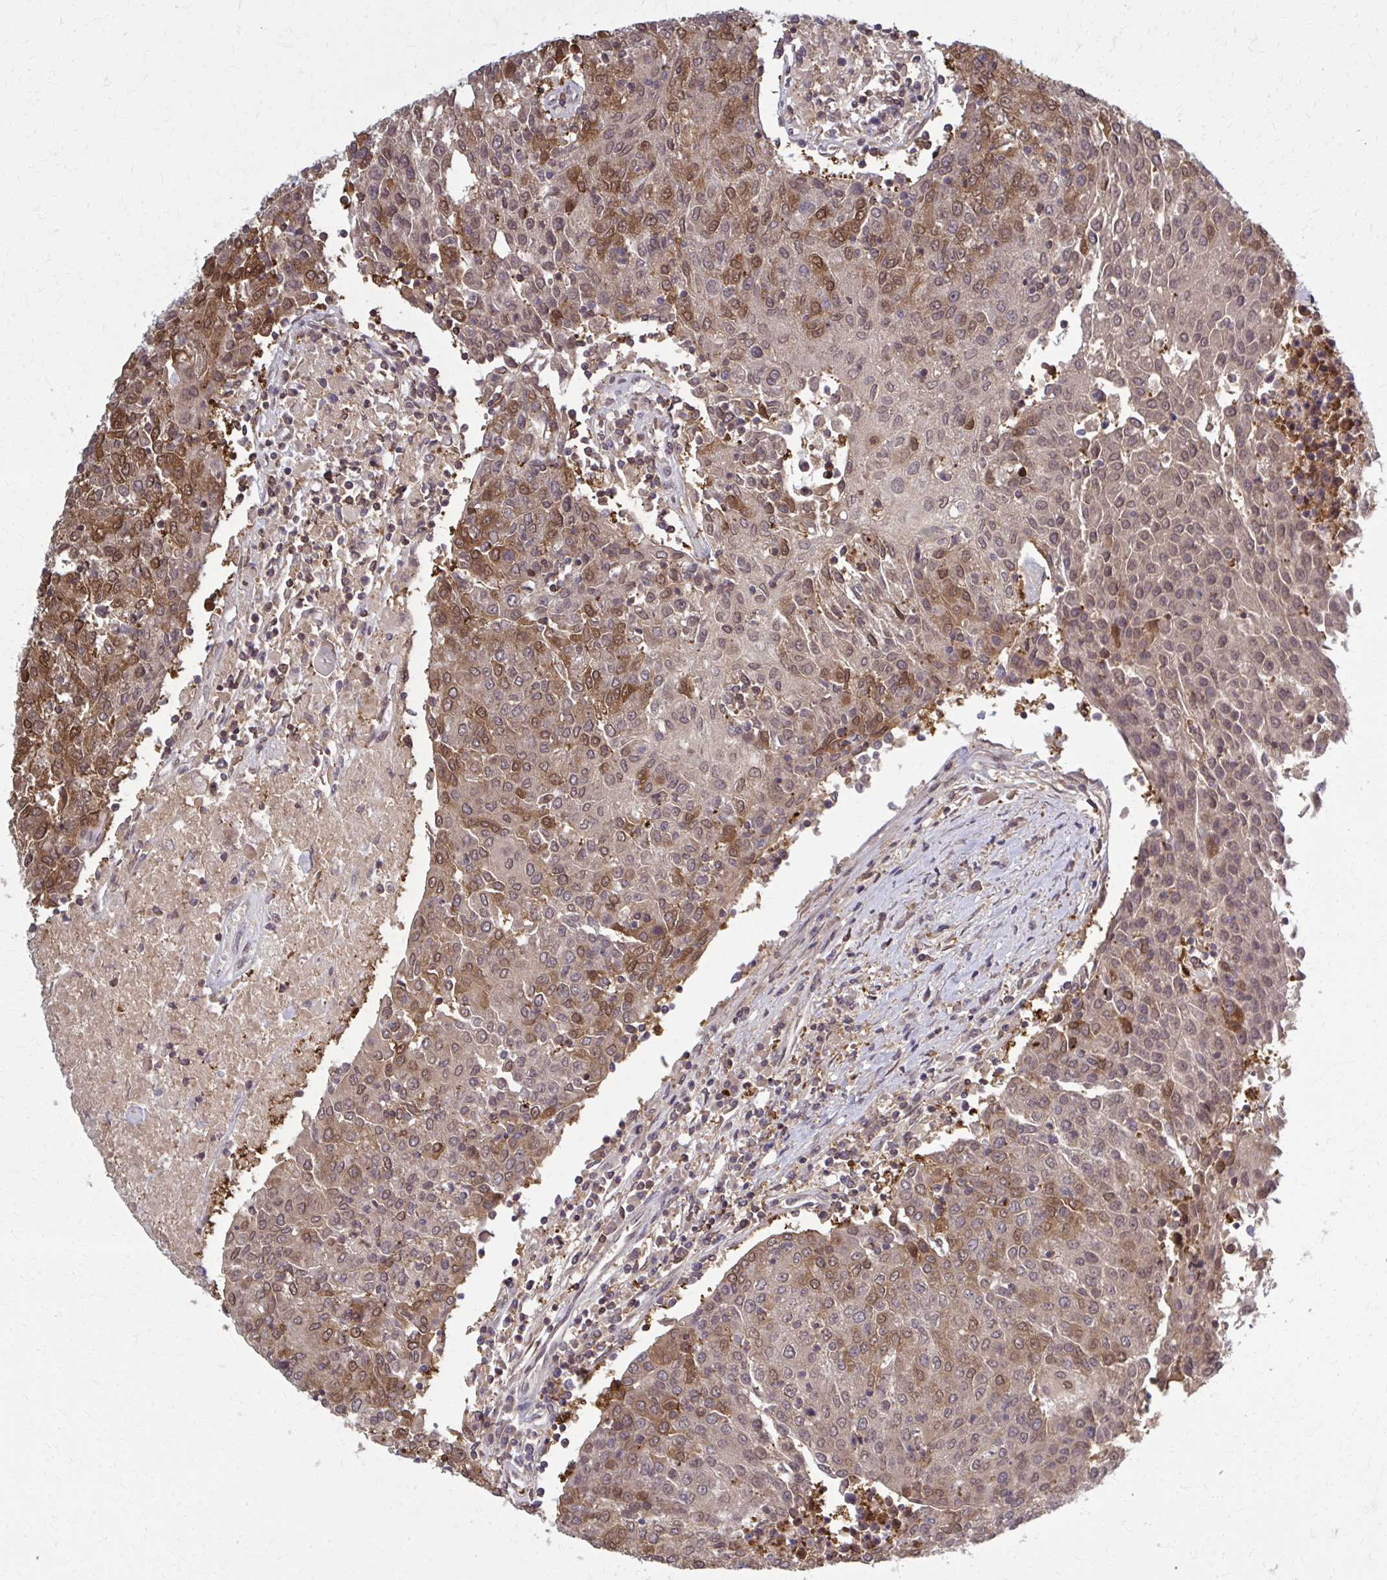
{"staining": {"intensity": "moderate", "quantity": "25%-75%", "location": "cytoplasmic/membranous"}, "tissue": "urothelial cancer", "cell_type": "Tumor cells", "image_type": "cancer", "snomed": [{"axis": "morphology", "description": "Urothelial carcinoma, High grade"}, {"axis": "topography", "description": "Urinary bladder"}], "caption": "Tumor cells show medium levels of moderate cytoplasmic/membranous positivity in about 25%-75% of cells in human urothelial carcinoma (high-grade).", "gene": "MDH1", "patient": {"sex": "female", "age": 85}}